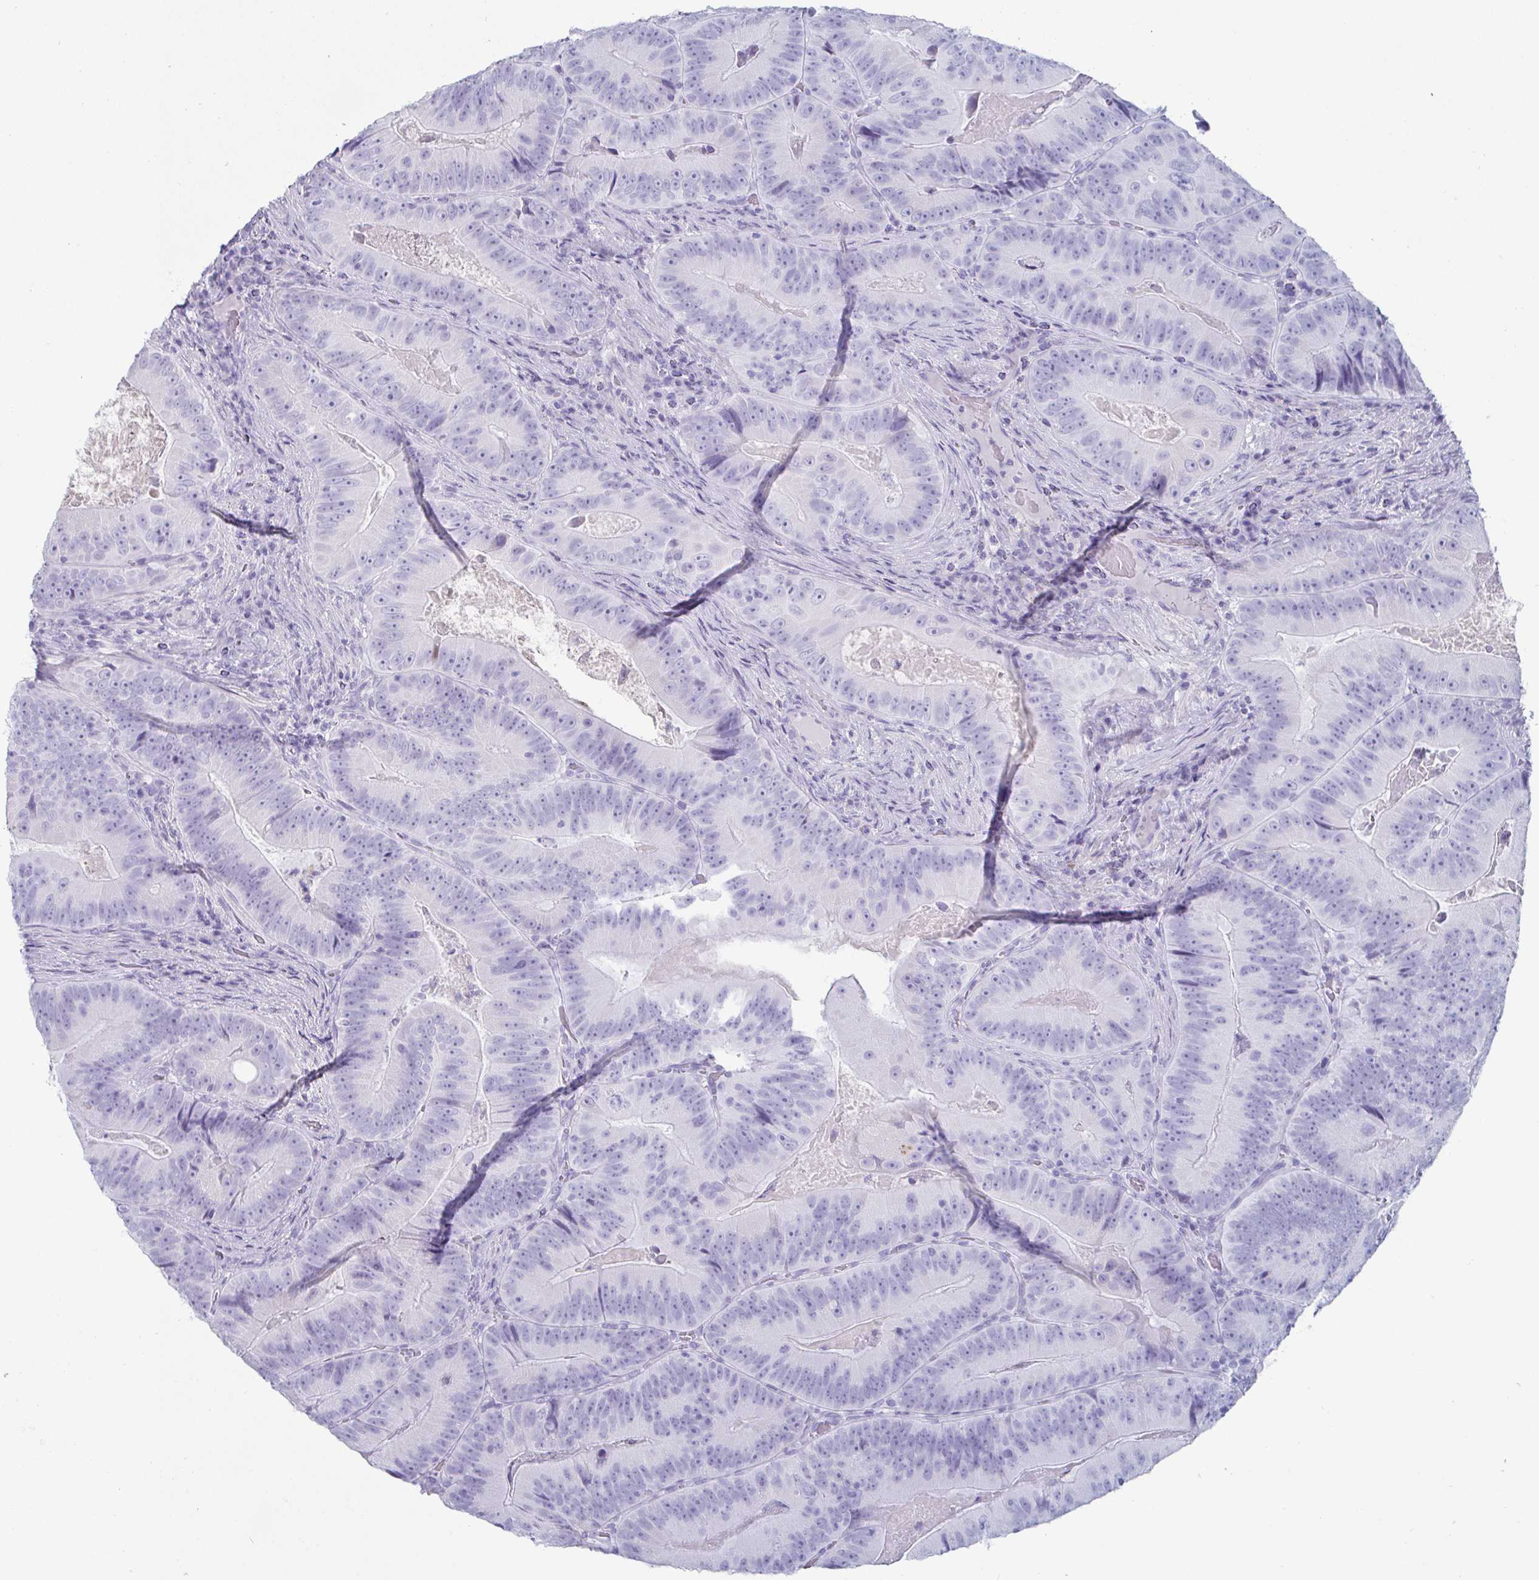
{"staining": {"intensity": "negative", "quantity": "none", "location": "none"}, "tissue": "colorectal cancer", "cell_type": "Tumor cells", "image_type": "cancer", "snomed": [{"axis": "morphology", "description": "Adenocarcinoma, NOS"}, {"axis": "topography", "description": "Colon"}], "caption": "High magnification brightfield microscopy of colorectal cancer (adenocarcinoma) stained with DAB (3,3'-diaminobenzidine) (brown) and counterstained with hematoxylin (blue): tumor cells show no significant expression.", "gene": "CREG2", "patient": {"sex": "female", "age": 86}}